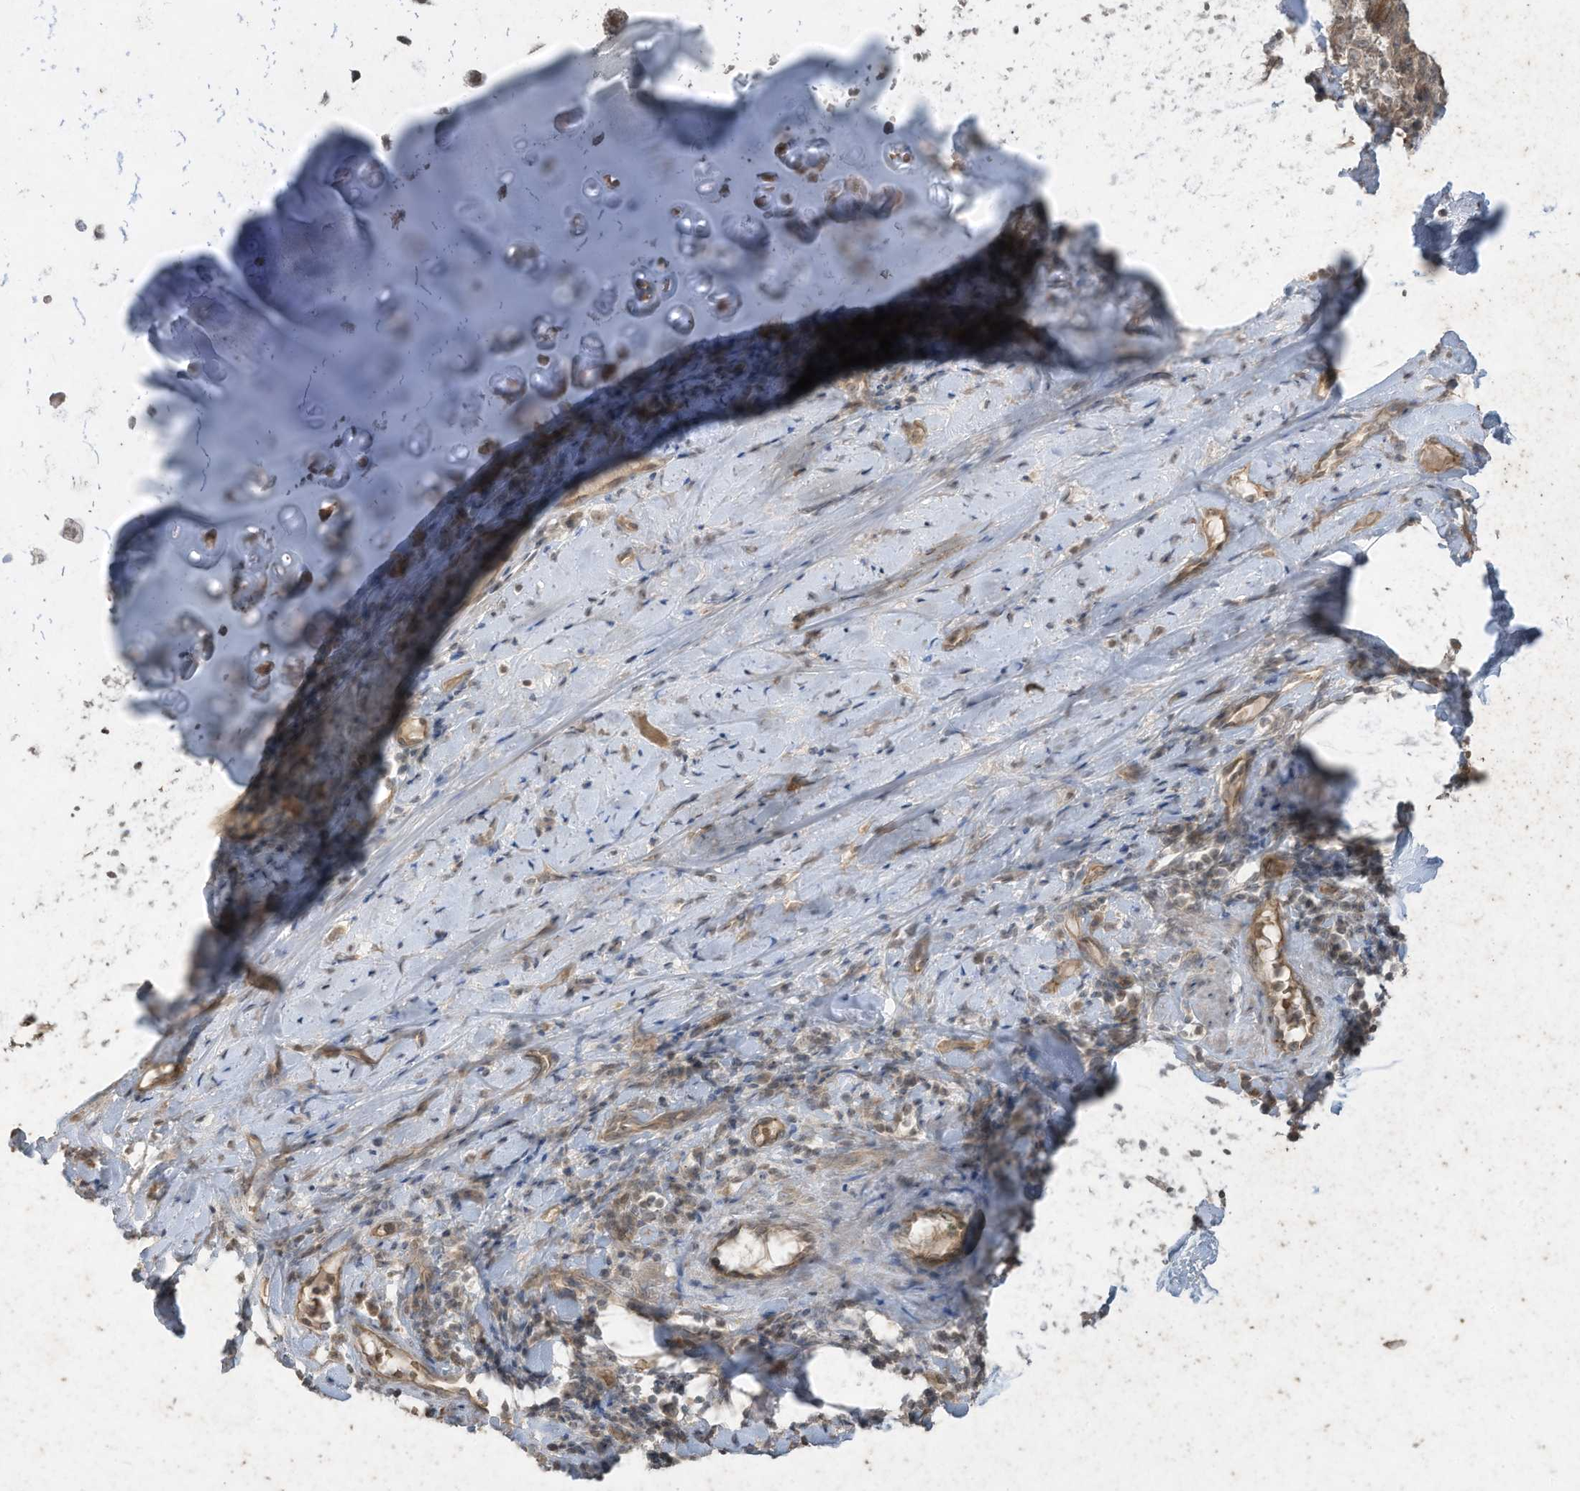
{"staining": {"intensity": "weak", "quantity": "25%-75%", "location": "cytoplasmic/membranous"}, "tissue": "adipose tissue", "cell_type": "Adipocytes", "image_type": "normal", "snomed": [{"axis": "morphology", "description": "Normal tissue, NOS"}, {"axis": "morphology", "description": "Basal cell carcinoma"}, {"axis": "topography", "description": "Cartilage tissue"}, {"axis": "topography", "description": "Nasopharynx"}, {"axis": "topography", "description": "Oral tissue"}], "caption": "Weak cytoplasmic/membranous positivity is appreciated in about 25%-75% of adipocytes in unremarkable adipose tissue. (Stains: DAB (3,3'-diaminobenzidine) in brown, nuclei in blue, Microscopy: brightfield microscopy at high magnification).", "gene": "MATN2", "patient": {"sex": "female", "age": 77}}